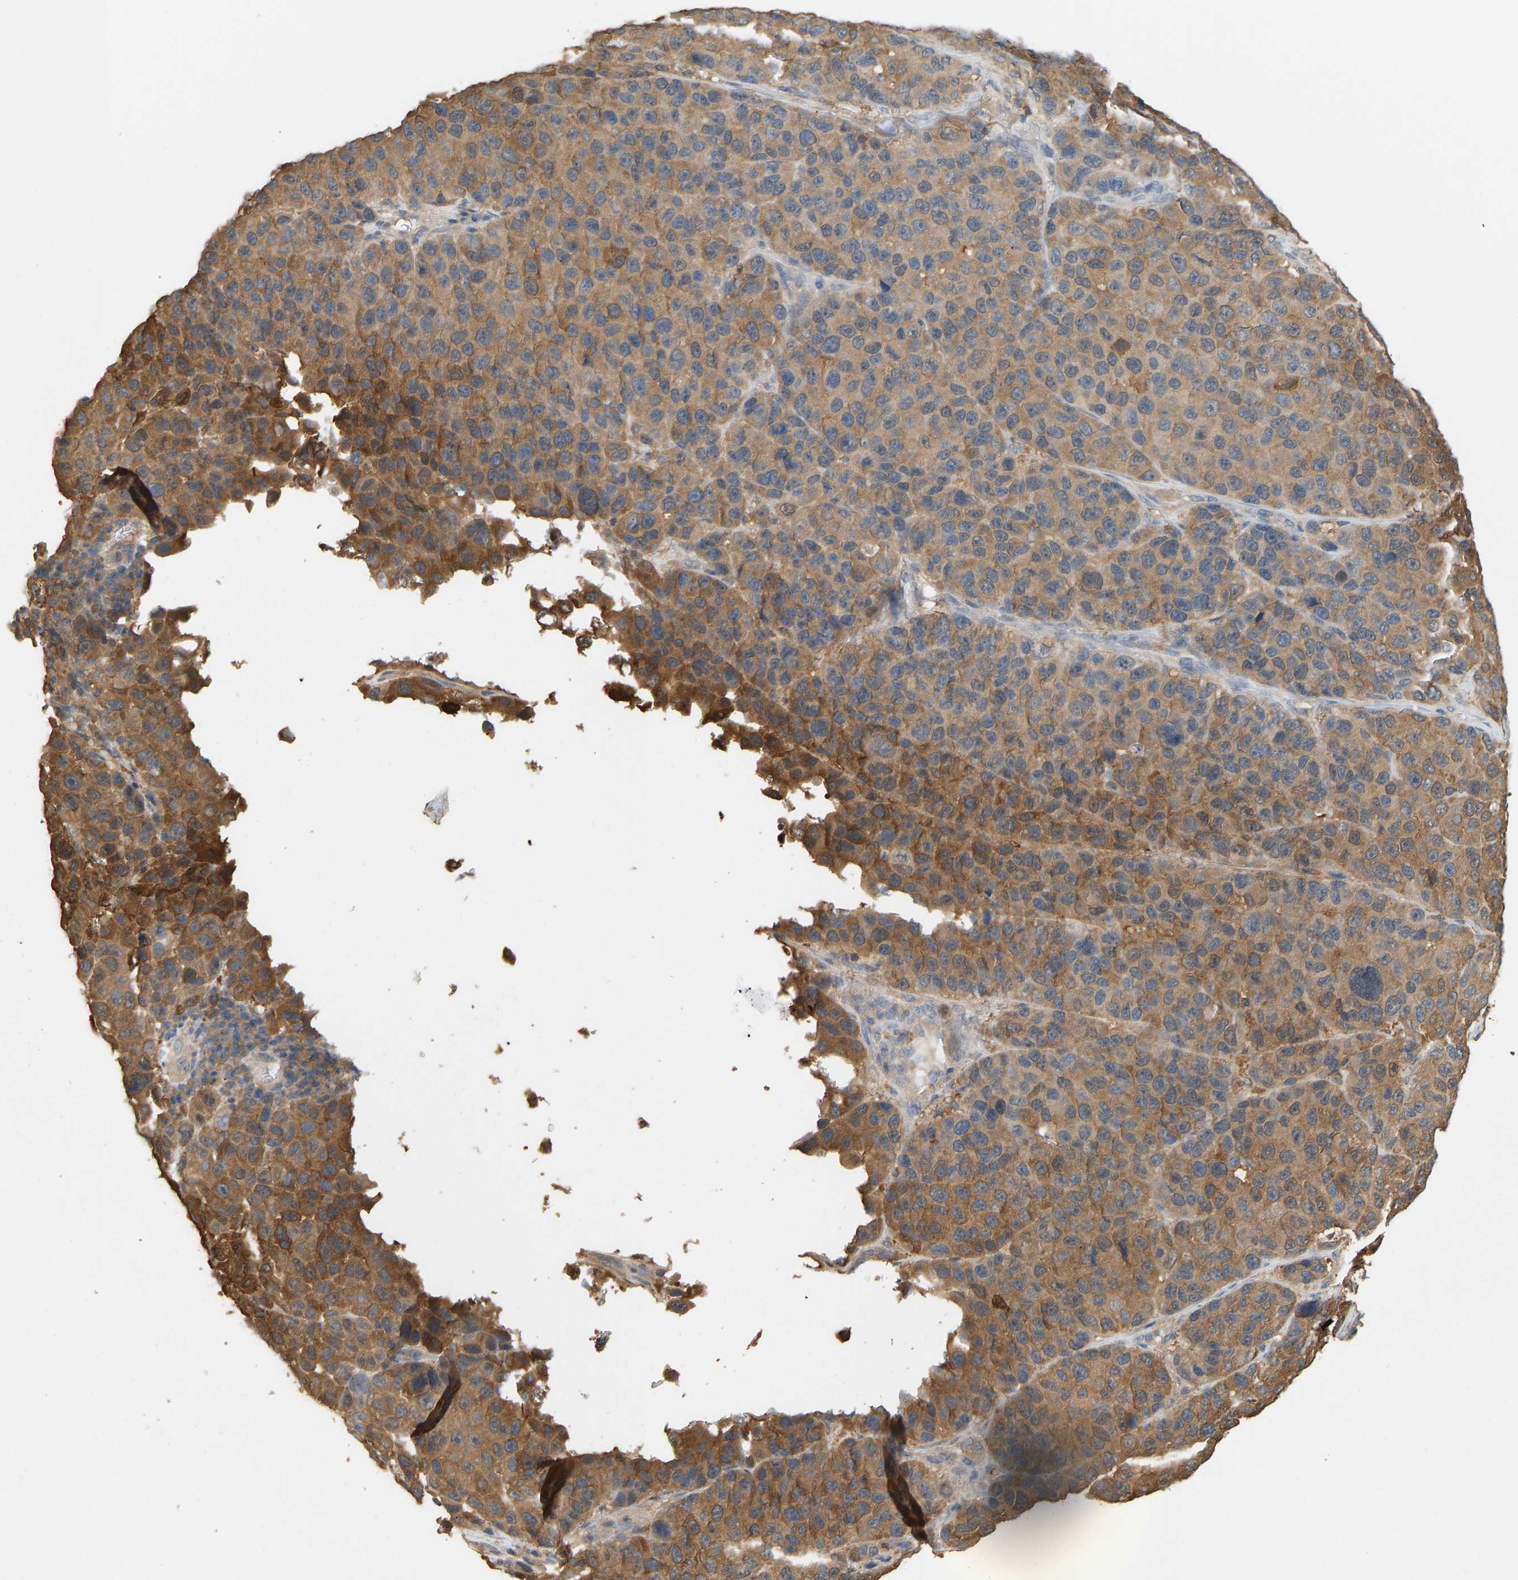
{"staining": {"intensity": "moderate", "quantity": ">75%", "location": "cytoplasmic/membranous"}, "tissue": "melanoma", "cell_type": "Tumor cells", "image_type": "cancer", "snomed": [{"axis": "morphology", "description": "Malignant melanoma, NOS"}, {"axis": "topography", "description": "Skin"}], "caption": "Moderate cytoplasmic/membranous expression for a protein is seen in approximately >75% of tumor cells of melanoma using immunohistochemistry.", "gene": "ENO1", "patient": {"sex": "male", "age": 53}}